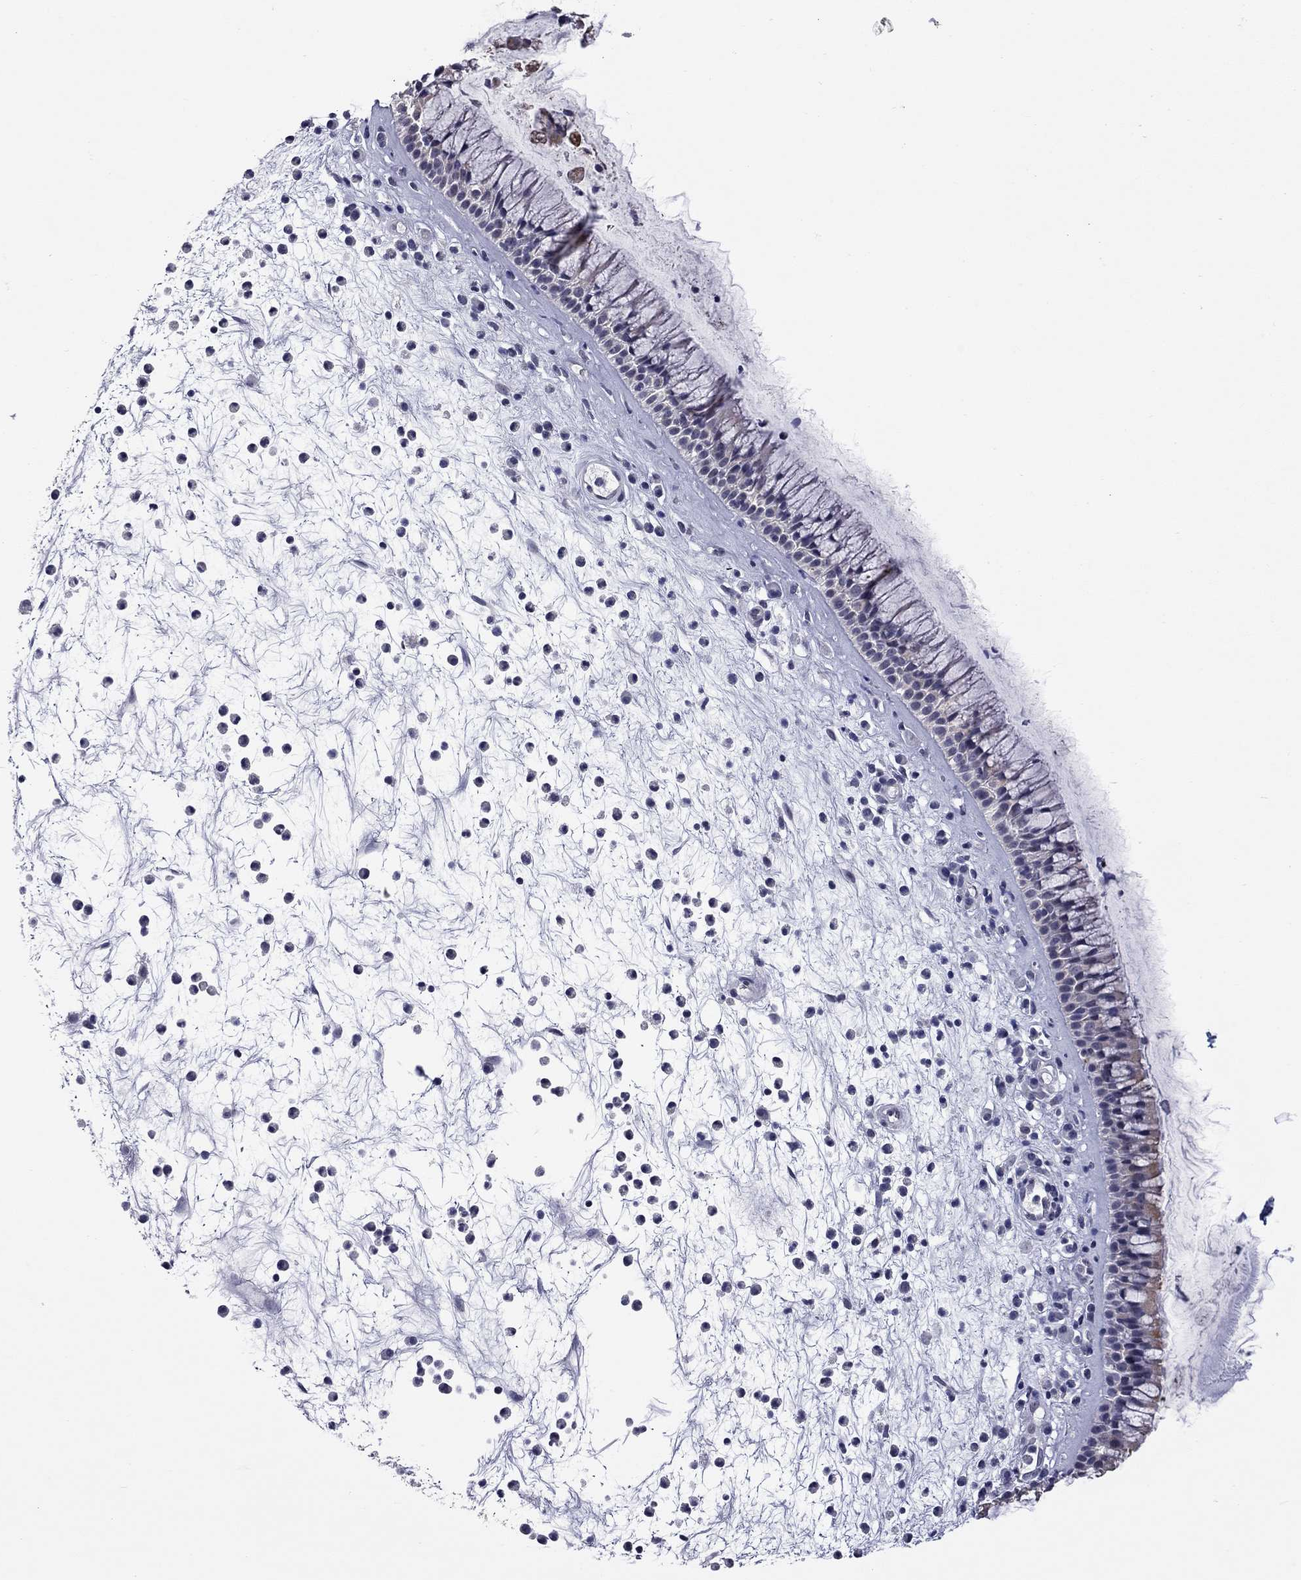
{"staining": {"intensity": "negative", "quantity": "none", "location": "none"}, "tissue": "nasopharynx", "cell_type": "Respiratory epithelial cells", "image_type": "normal", "snomed": [{"axis": "morphology", "description": "Normal tissue, NOS"}, {"axis": "topography", "description": "Nasopharynx"}], "caption": "Immunohistochemistry histopathology image of normal nasopharynx: nasopharynx stained with DAB demonstrates no significant protein expression in respiratory epithelial cells.", "gene": "SHOC2", "patient": {"sex": "male", "age": 77}}